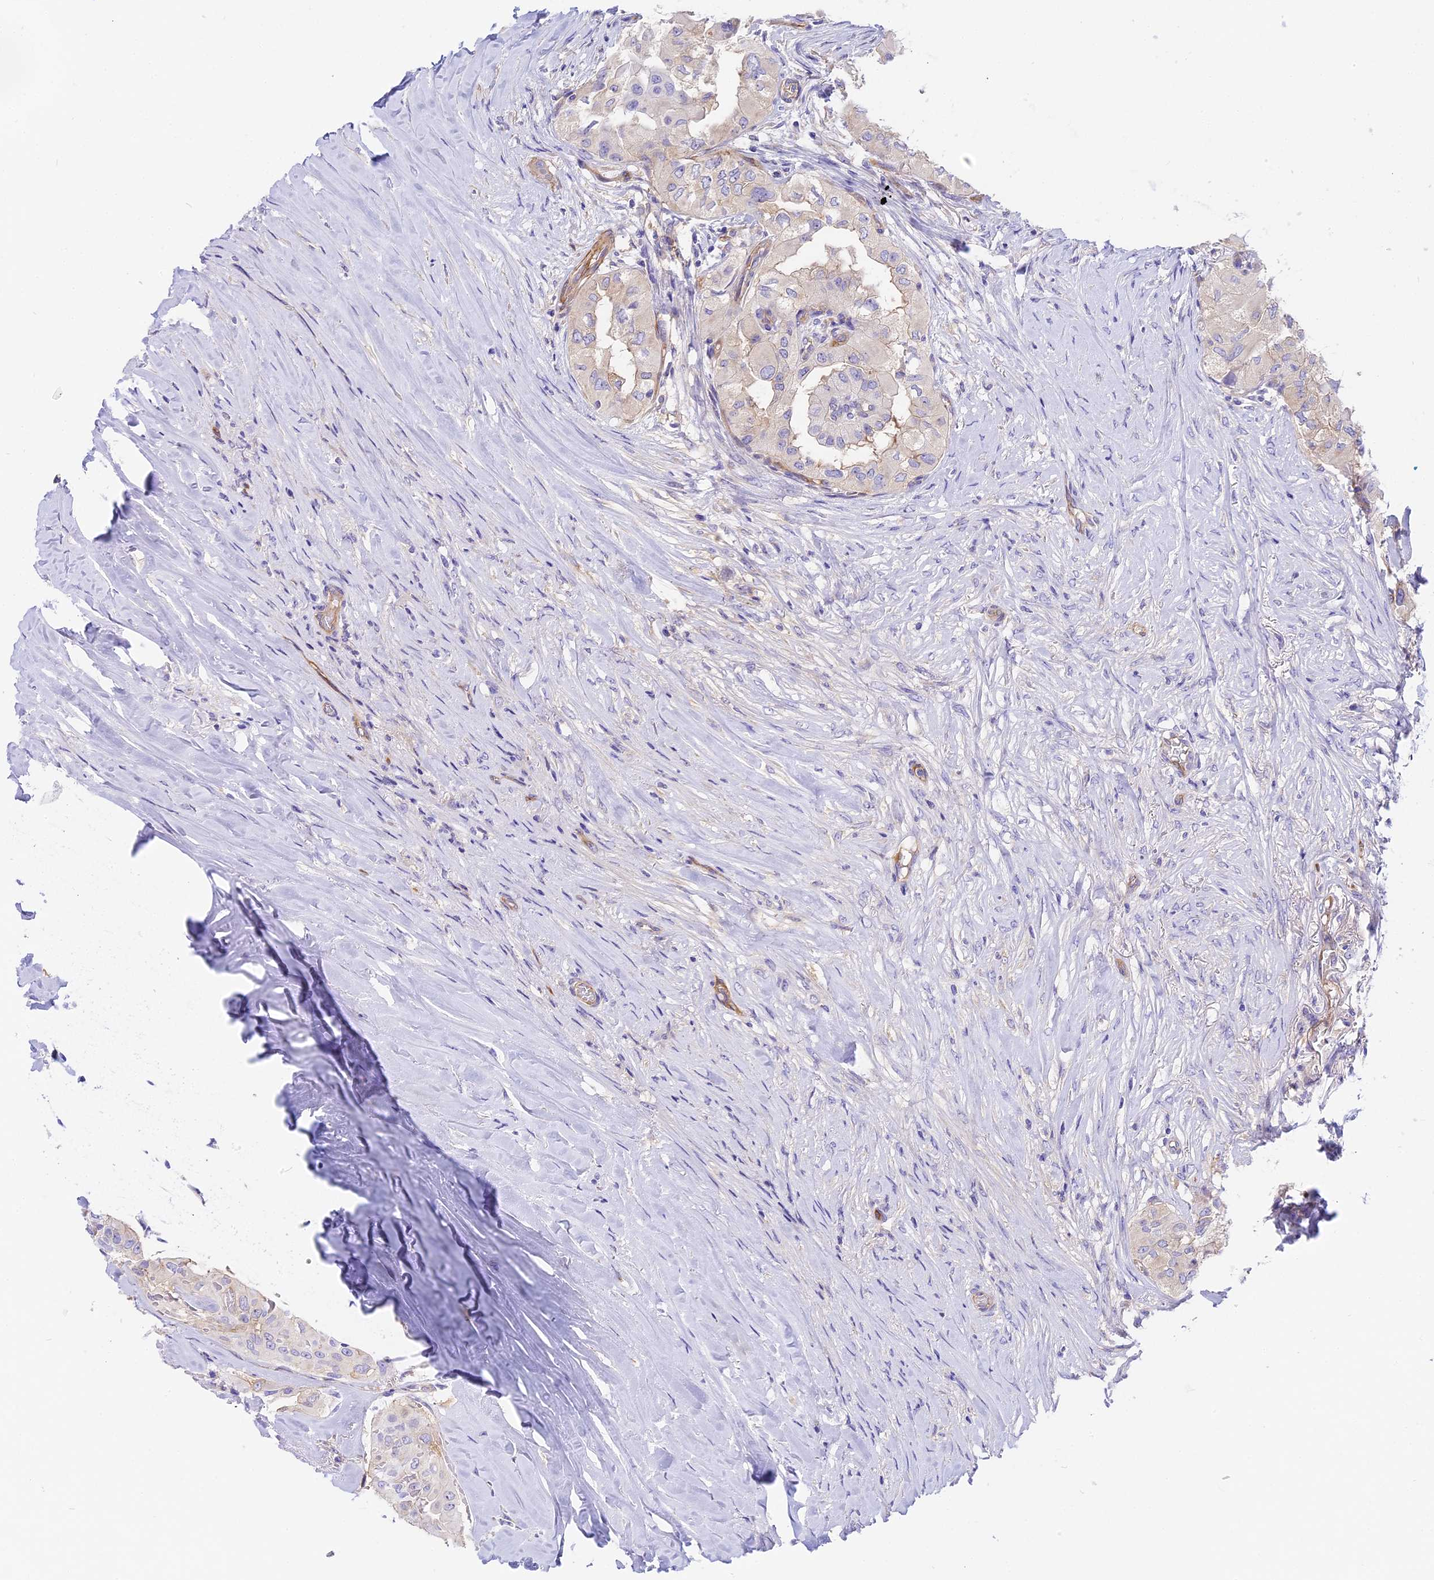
{"staining": {"intensity": "negative", "quantity": "none", "location": "none"}, "tissue": "thyroid cancer", "cell_type": "Tumor cells", "image_type": "cancer", "snomed": [{"axis": "morphology", "description": "Papillary adenocarcinoma, NOS"}, {"axis": "topography", "description": "Thyroid gland"}], "caption": "Immunohistochemistry photomicrograph of human thyroid cancer (papillary adenocarcinoma) stained for a protein (brown), which demonstrates no expression in tumor cells.", "gene": "HOMER3", "patient": {"sex": "female", "age": 59}}